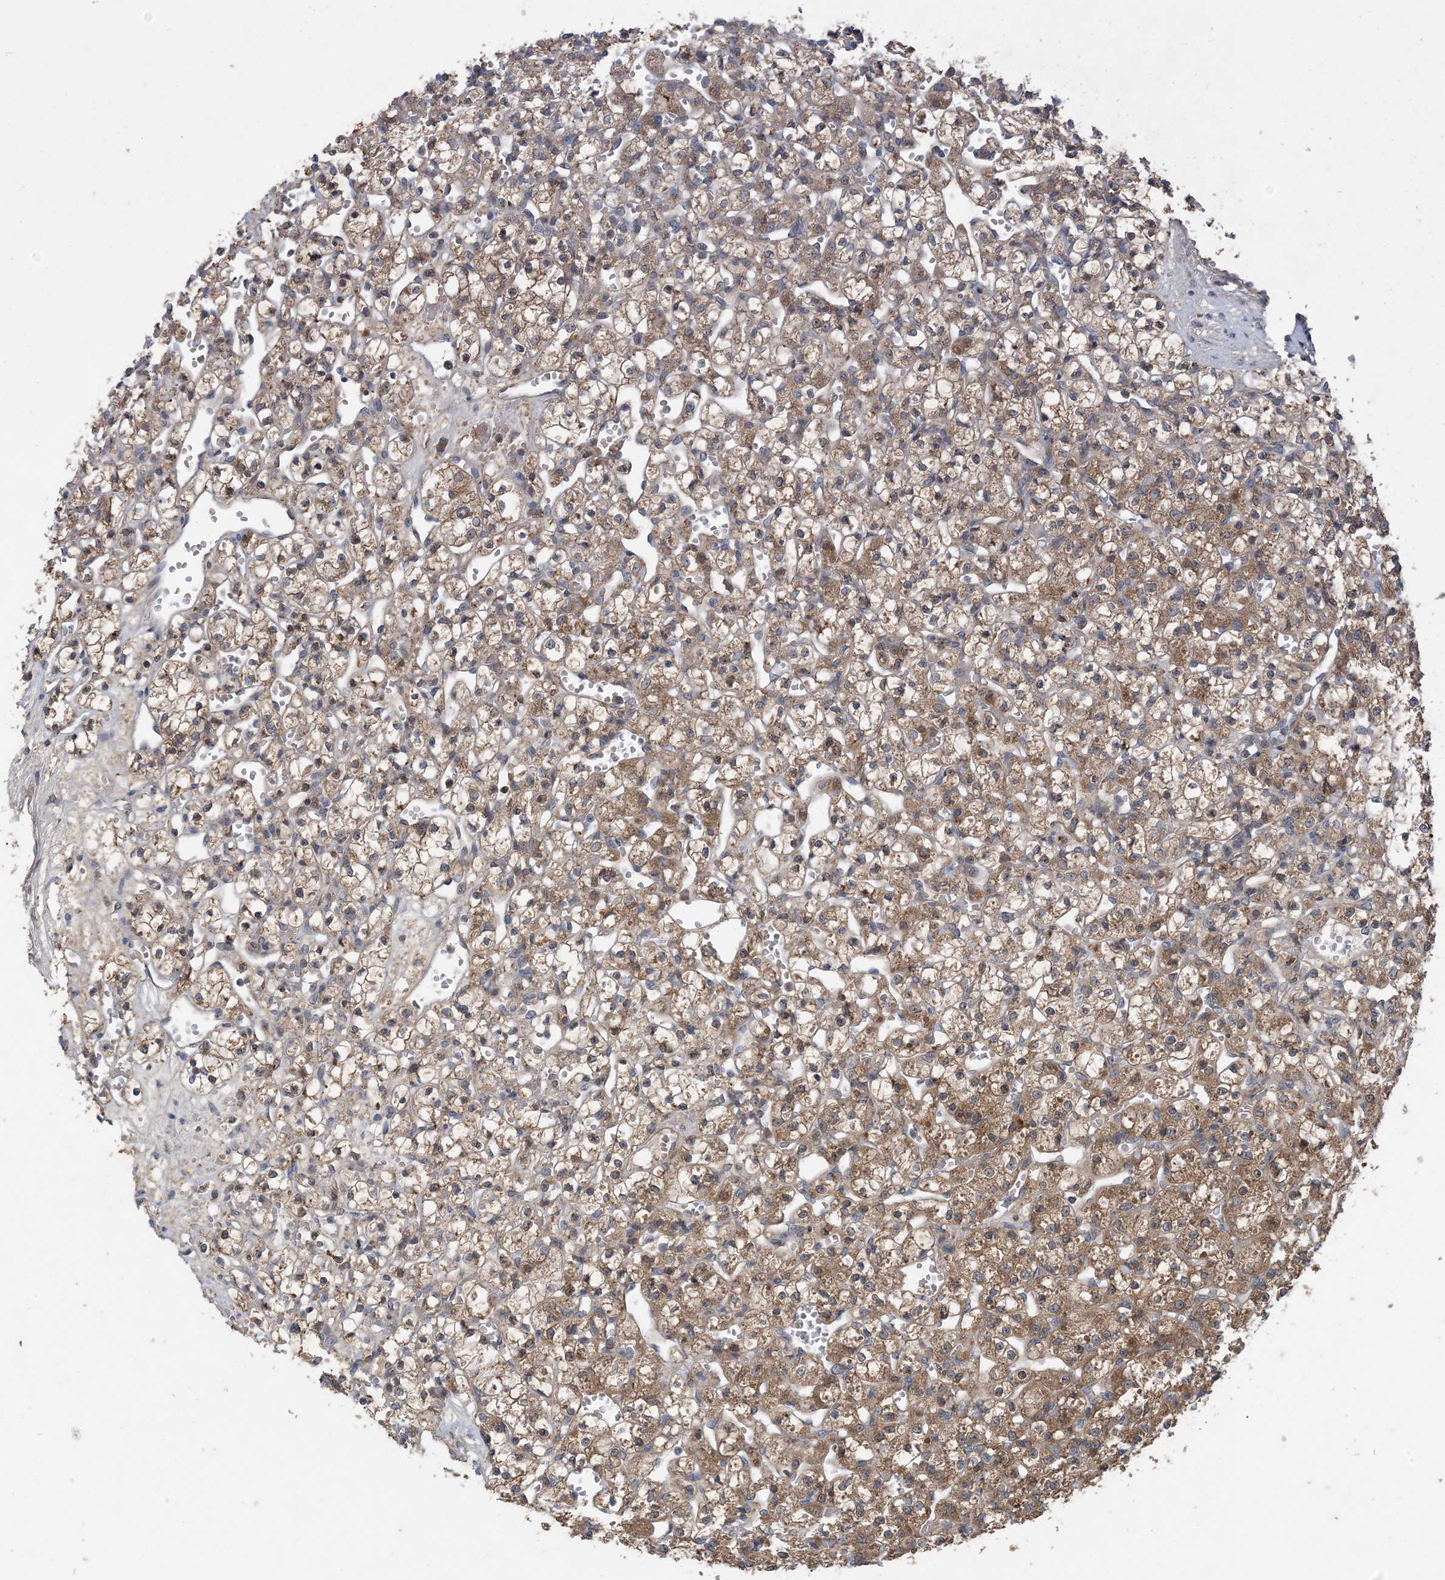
{"staining": {"intensity": "moderate", "quantity": ">75%", "location": "cytoplasmic/membranous"}, "tissue": "renal cancer", "cell_type": "Tumor cells", "image_type": "cancer", "snomed": [{"axis": "morphology", "description": "Adenocarcinoma, NOS"}, {"axis": "topography", "description": "Kidney"}], "caption": "Moderate cytoplasmic/membranous expression for a protein is appreciated in approximately >75% of tumor cells of adenocarcinoma (renal) using immunohistochemistry.", "gene": "MYO9B", "patient": {"sex": "female", "age": 59}}